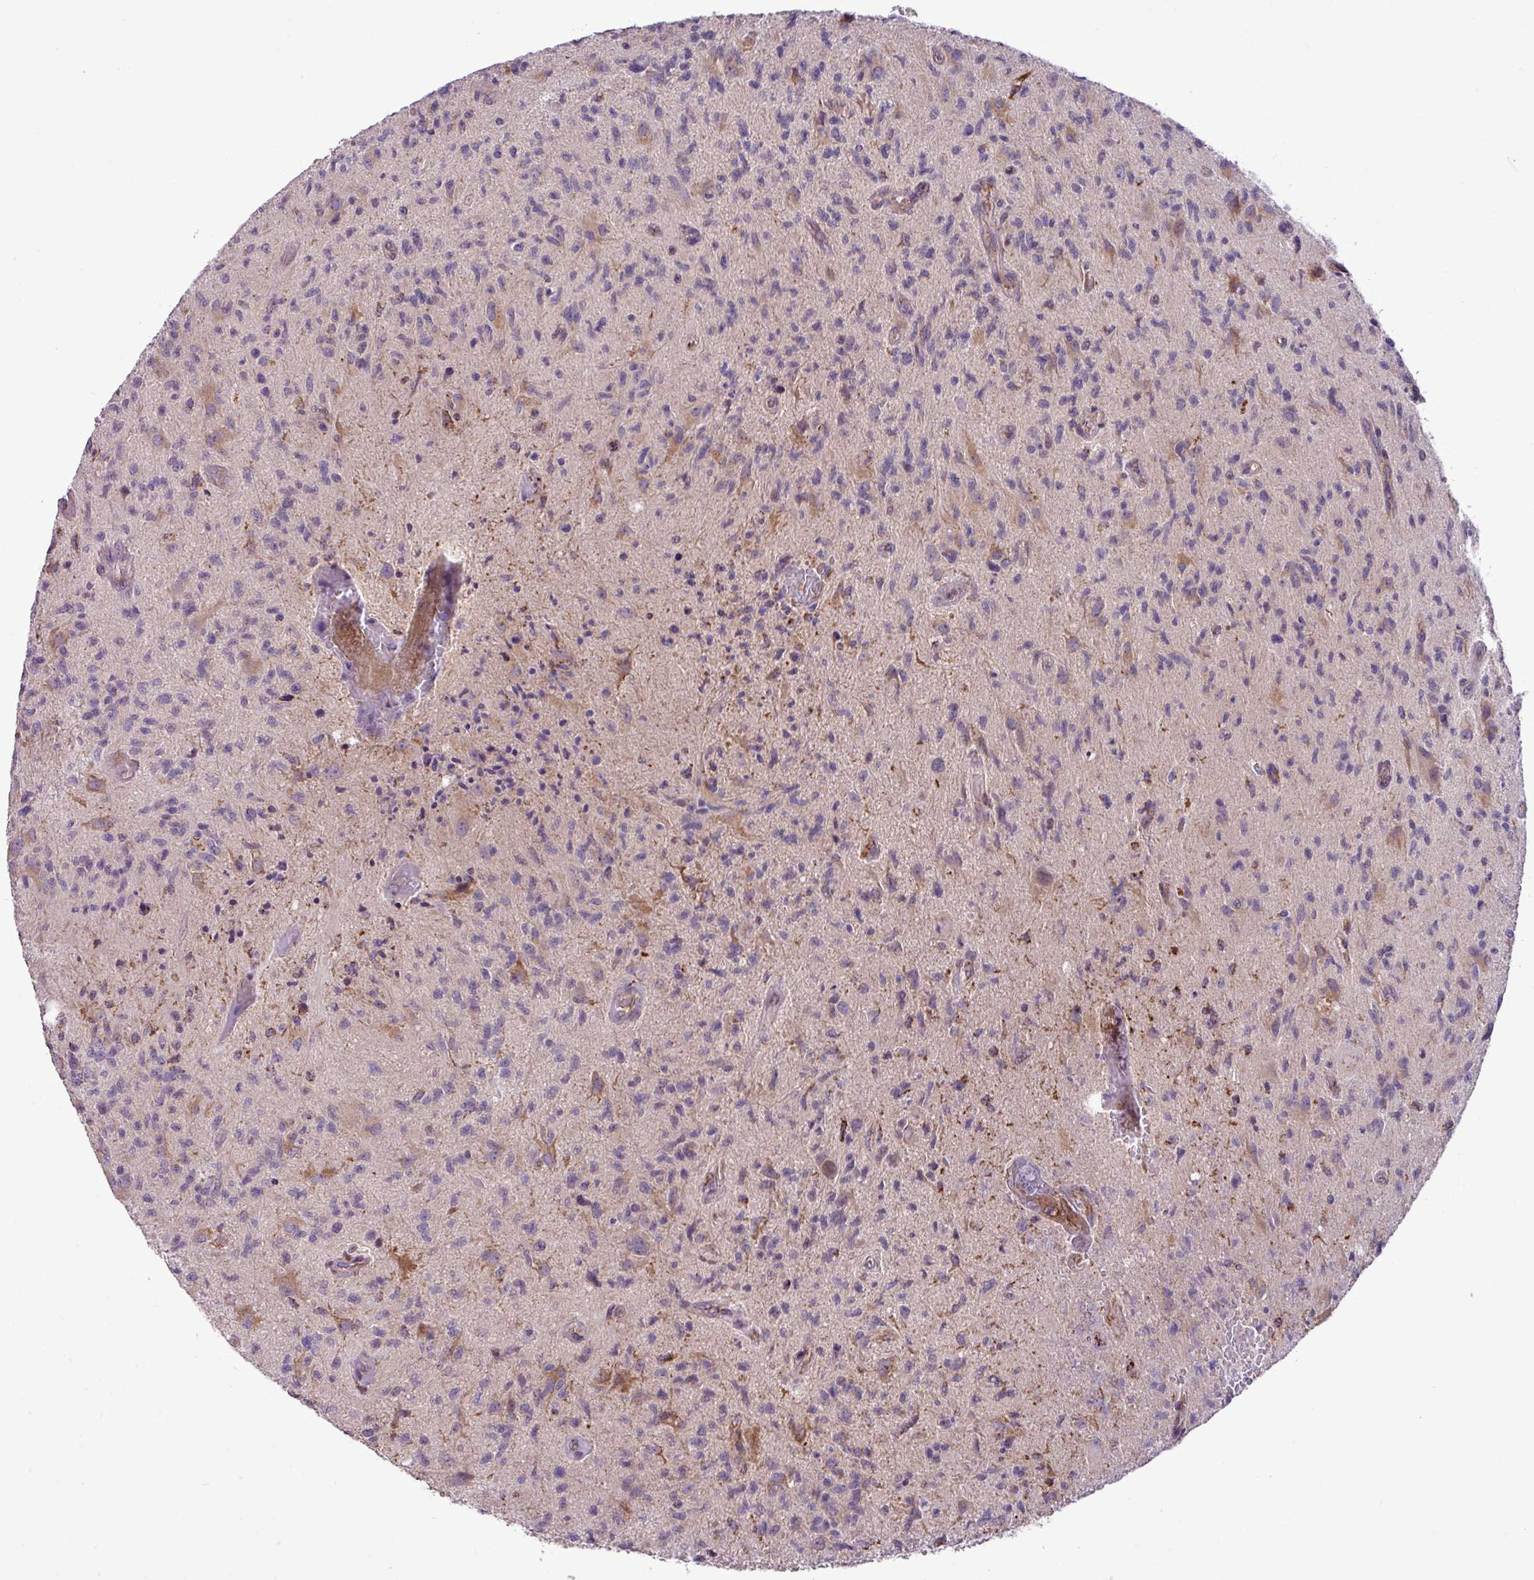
{"staining": {"intensity": "weak", "quantity": "25%-75%", "location": "cytoplasmic/membranous"}, "tissue": "glioma", "cell_type": "Tumor cells", "image_type": "cancer", "snomed": [{"axis": "morphology", "description": "Glioma, malignant, High grade"}, {"axis": "topography", "description": "Brain"}], "caption": "IHC photomicrograph of human glioma stained for a protein (brown), which reveals low levels of weak cytoplasmic/membranous positivity in approximately 25%-75% of tumor cells.", "gene": "ZNF569", "patient": {"sex": "male", "age": 67}}